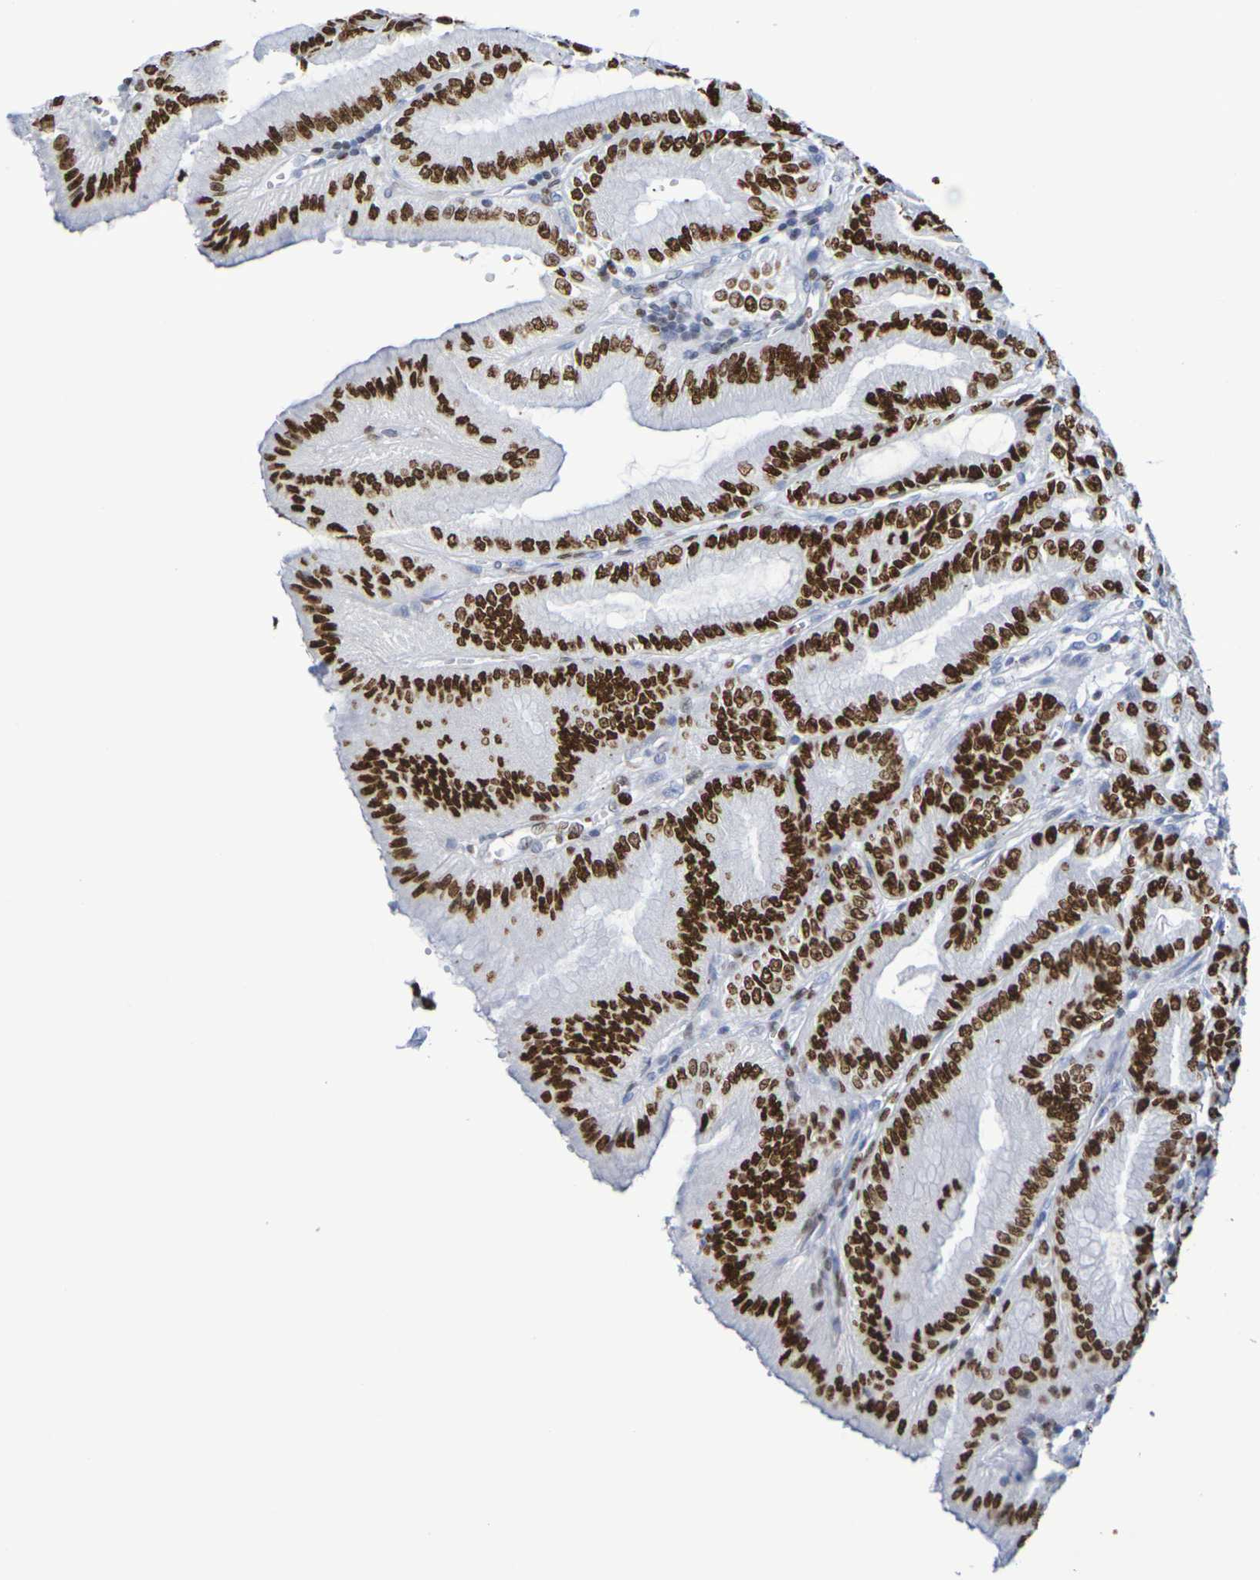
{"staining": {"intensity": "strong", "quantity": "25%-75%", "location": "nuclear"}, "tissue": "stomach", "cell_type": "Glandular cells", "image_type": "normal", "snomed": [{"axis": "morphology", "description": "Normal tissue, NOS"}, {"axis": "topography", "description": "Stomach, lower"}], "caption": "This micrograph shows immunohistochemistry (IHC) staining of unremarkable human stomach, with high strong nuclear expression in approximately 25%-75% of glandular cells.", "gene": "H1", "patient": {"sex": "male", "age": 71}}